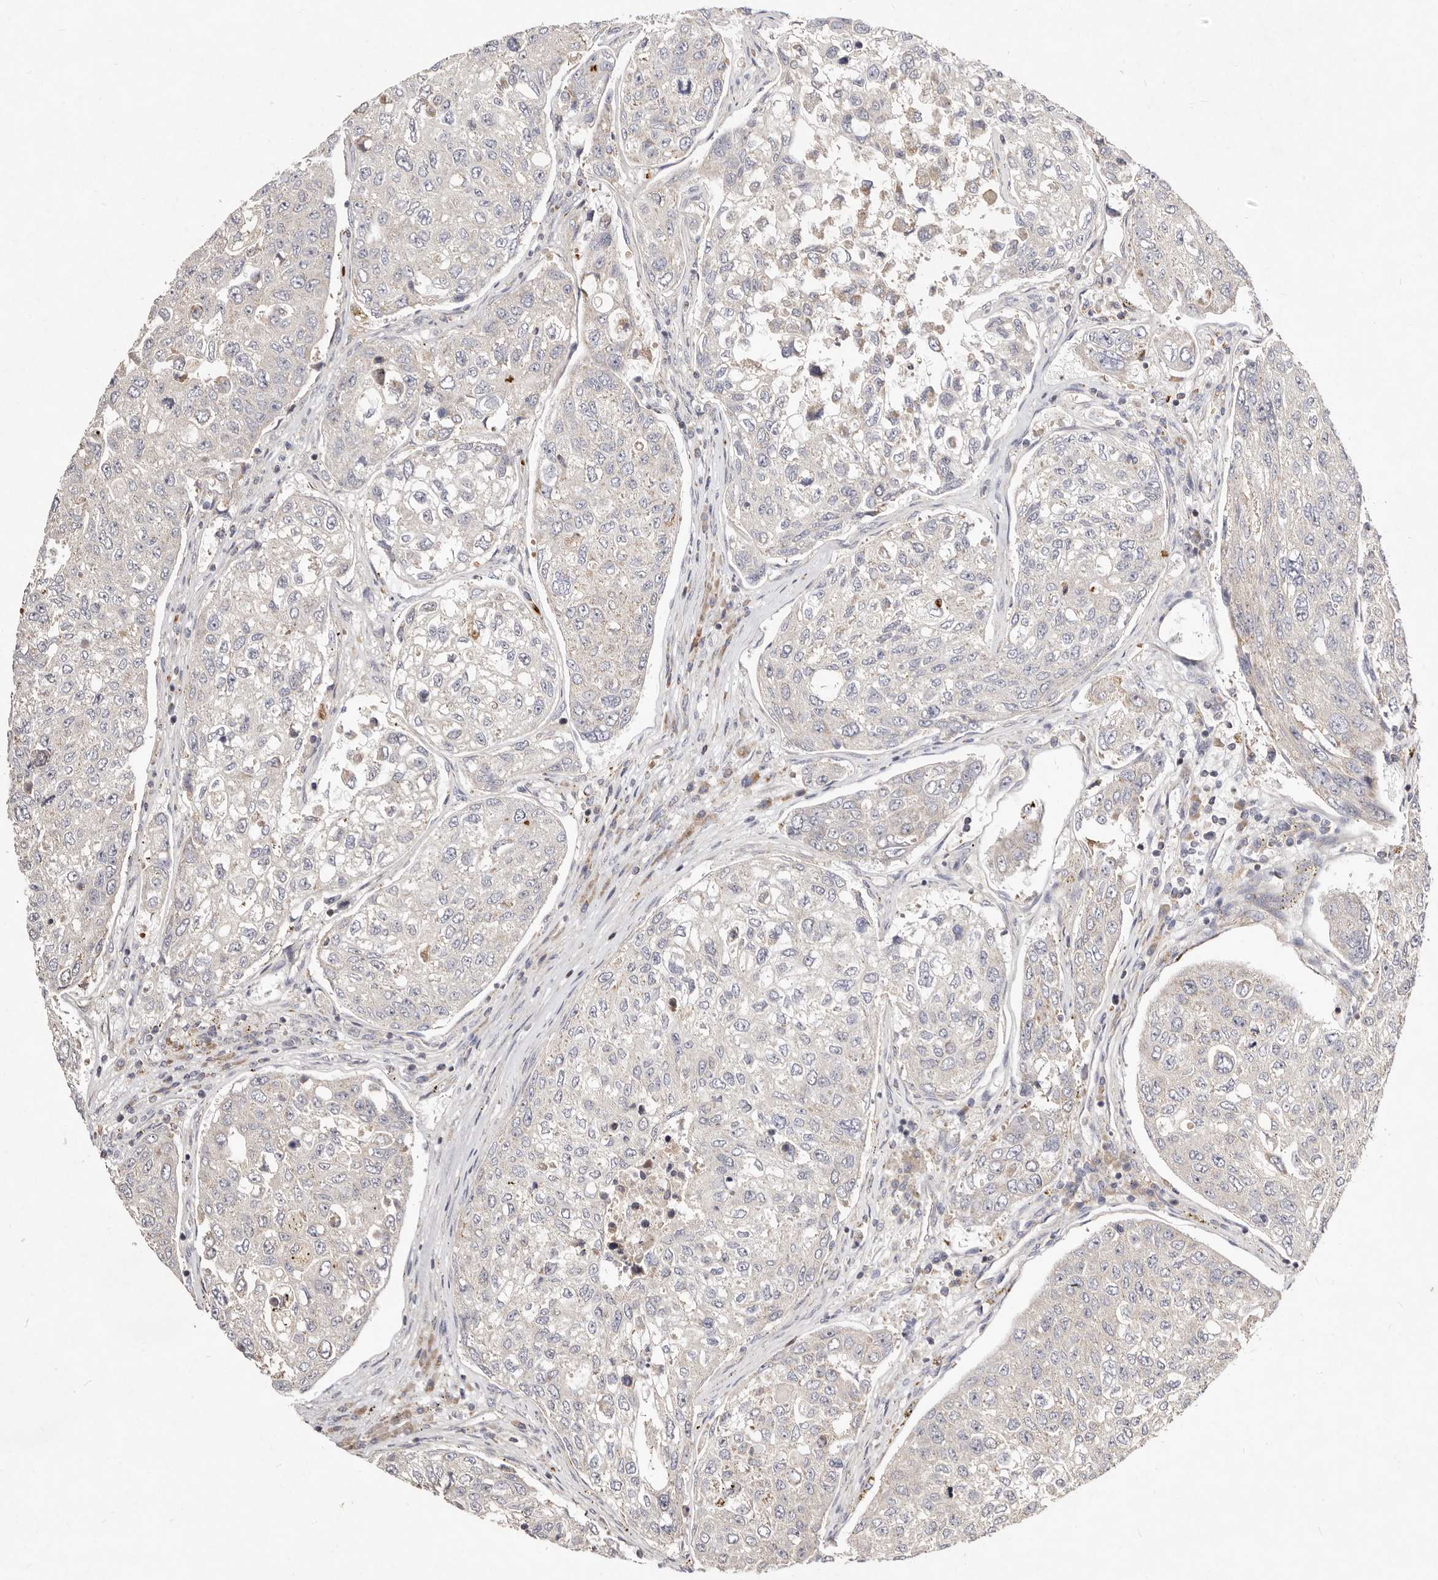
{"staining": {"intensity": "negative", "quantity": "none", "location": "none"}, "tissue": "urothelial cancer", "cell_type": "Tumor cells", "image_type": "cancer", "snomed": [{"axis": "morphology", "description": "Urothelial carcinoma, High grade"}, {"axis": "topography", "description": "Lymph node"}, {"axis": "topography", "description": "Urinary bladder"}], "caption": "A micrograph of urothelial cancer stained for a protein displays no brown staining in tumor cells. The staining was performed using DAB (3,3'-diaminobenzidine) to visualize the protein expression in brown, while the nuclei were stained in blue with hematoxylin (Magnification: 20x).", "gene": "SLC25A20", "patient": {"sex": "male", "age": 51}}